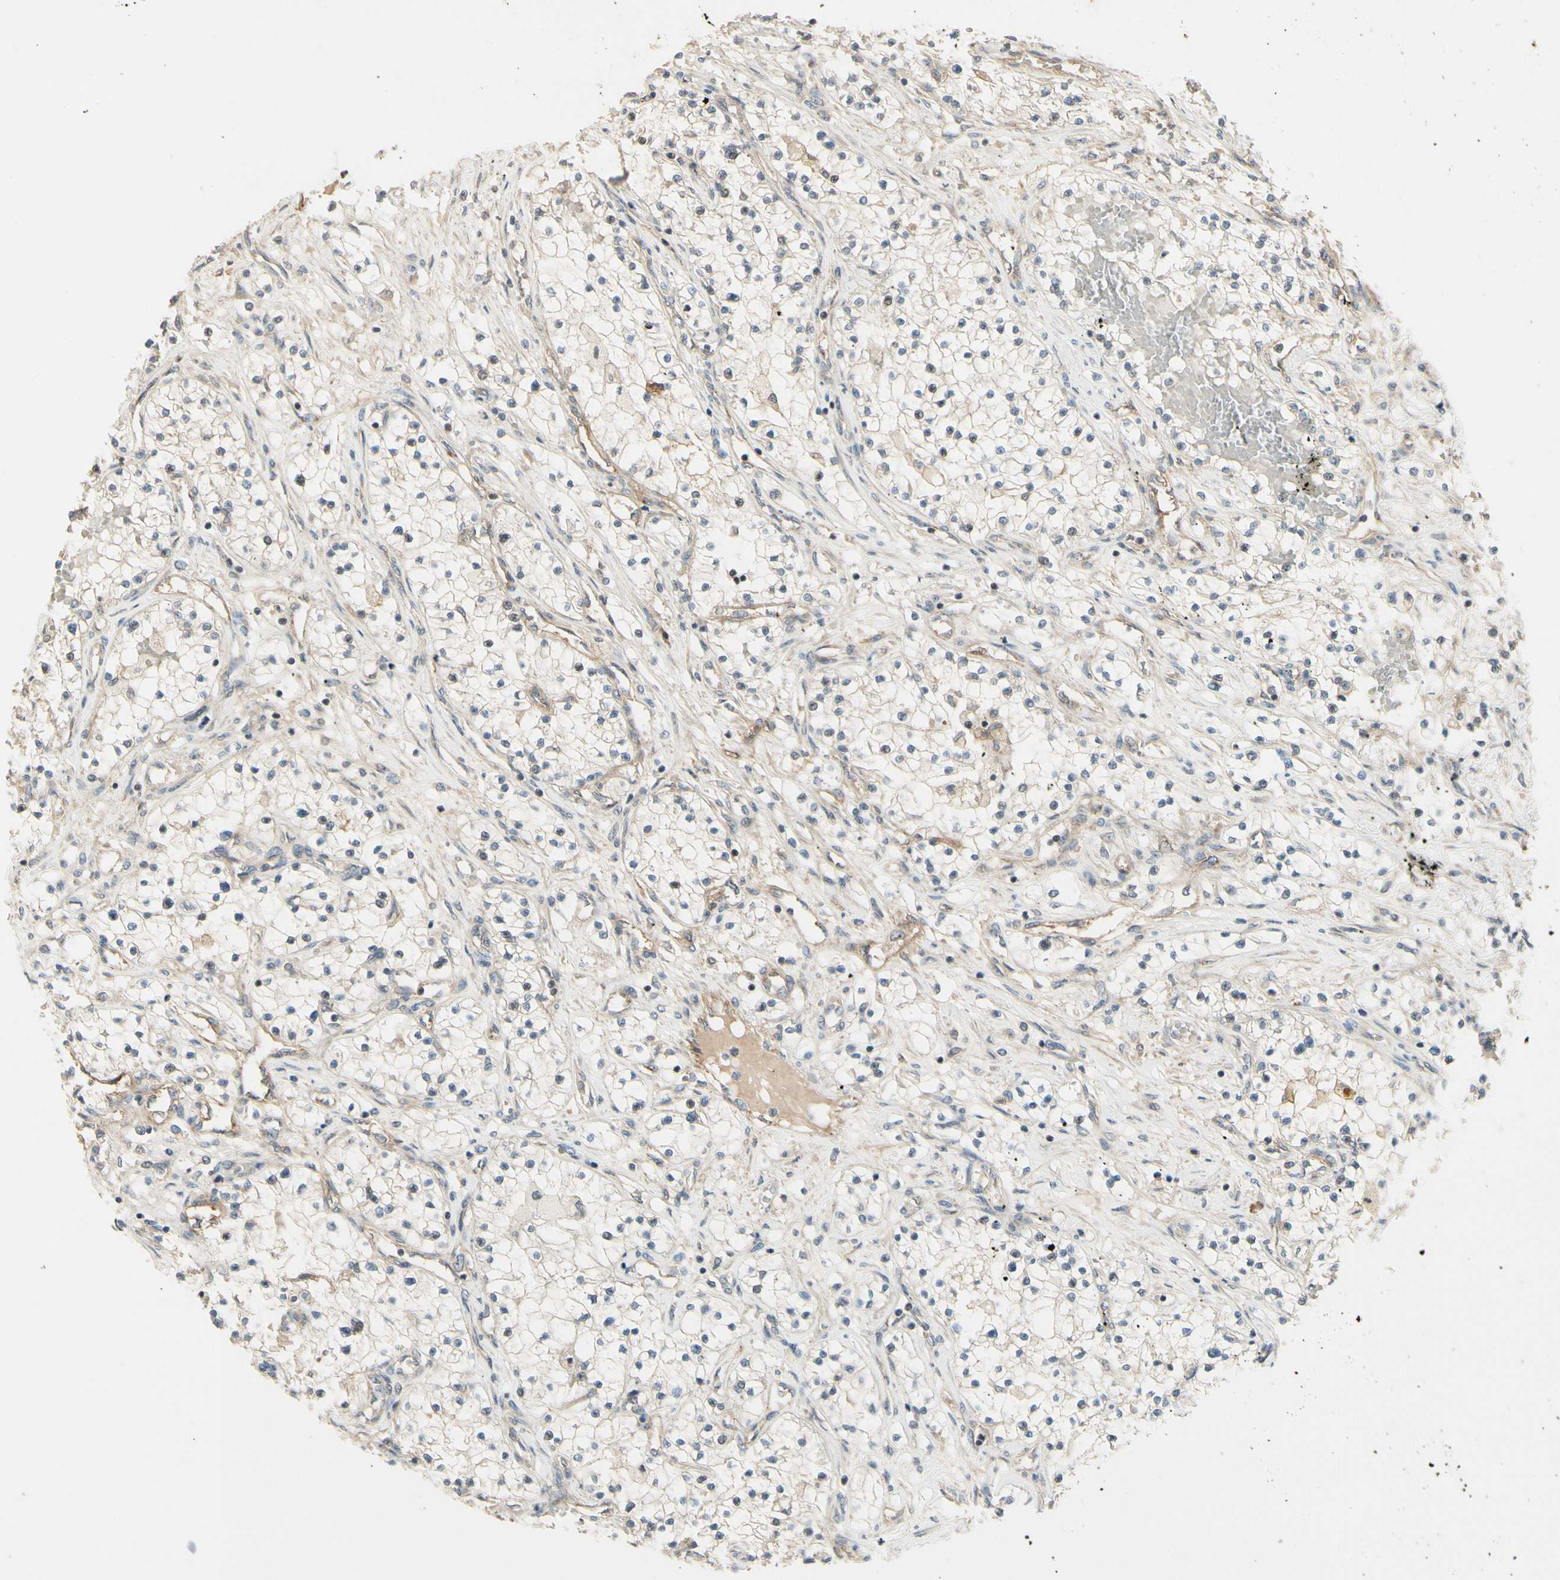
{"staining": {"intensity": "weak", "quantity": ">75%", "location": "cytoplasmic/membranous"}, "tissue": "renal cancer", "cell_type": "Tumor cells", "image_type": "cancer", "snomed": [{"axis": "morphology", "description": "Adenocarcinoma, NOS"}, {"axis": "topography", "description": "Kidney"}], "caption": "Weak cytoplasmic/membranous protein expression is identified in about >75% of tumor cells in renal adenocarcinoma.", "gene": "NFYA", "patient": {"sex": "male", "age": 68}}